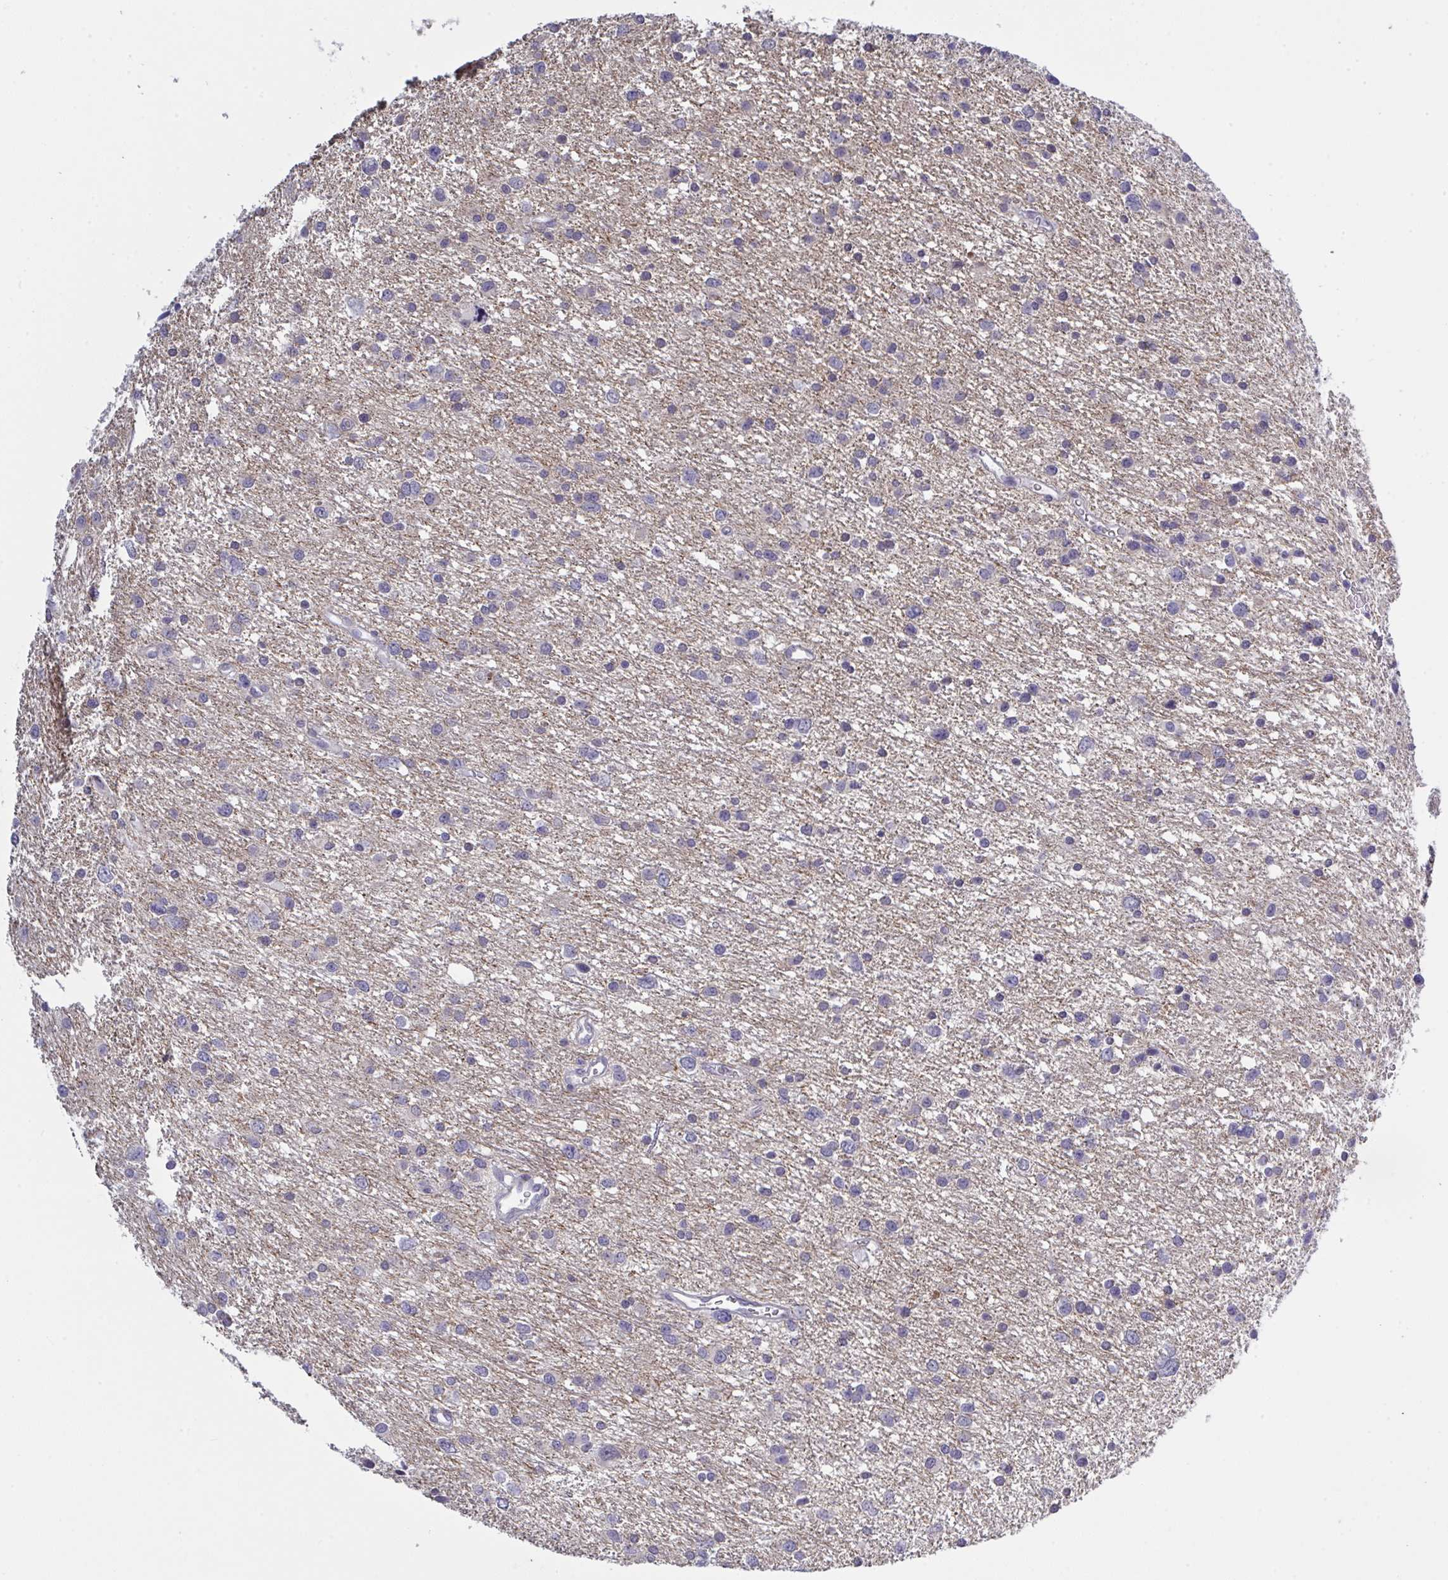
{"staining": {"intensity": "negative", "quantity": "none", "location": "none"}, "tissue": "glioma", "cell_type": "Tumor cells", "image_type": "cancer", "snomed": [{"axis": "morphology", "description": "Glioma, malignant, Low grade"}, {"axis": "topography", "description": "Brain"}], "caption": "The micrograph shows no significant expression in tumor cells of malignant glioma (low-grade). The staining was performed using DAB (3,3'-diaminobenzidine) to visualize the protein expression in brown, while the nuclei were stained in blue with hematoxylin (Magnification: 20x).", "gene": "ZNF784", "patient": {"sex": "female", "age": 55}}